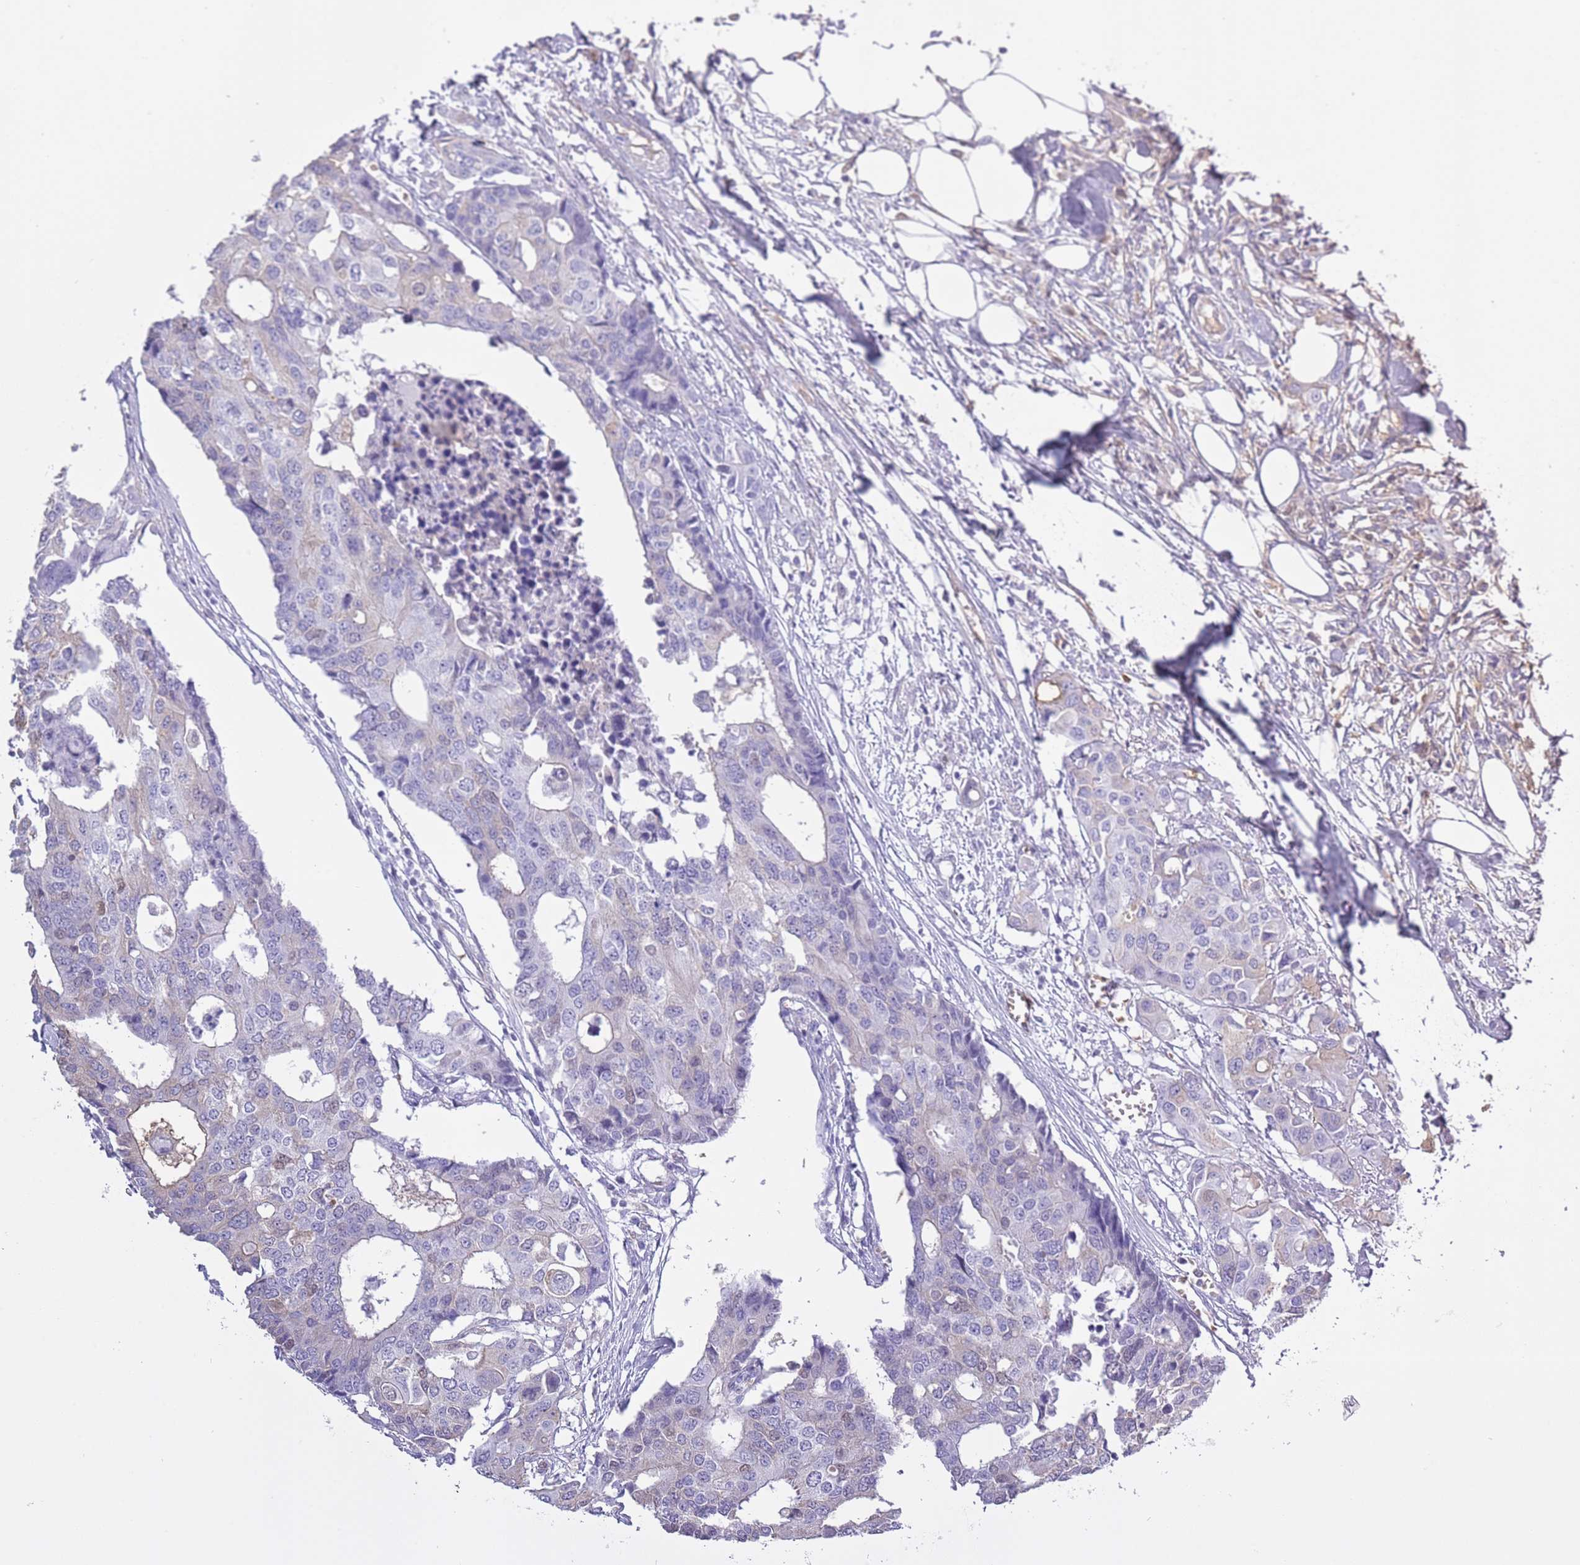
{"staining": {"intensity": "negative", "quantity": "none", "location": "none"}, "tissue": "colorectal cancer", "cell_type": "Tumor cells", "image_type": "cancer", "snomed": [{"axis": "morphology", "description": "Adenocarcinoma, NOS"}, {"axis": "topography", "description": "Colon"}], "caption": "The immunohistochemistry (IHC) histopathology image has no significant expression in tumor cells of adenocarcinoma (colorectal) tissue.", "gene": "AP3S2", "patient": {"sex": "male", "age": 77}}